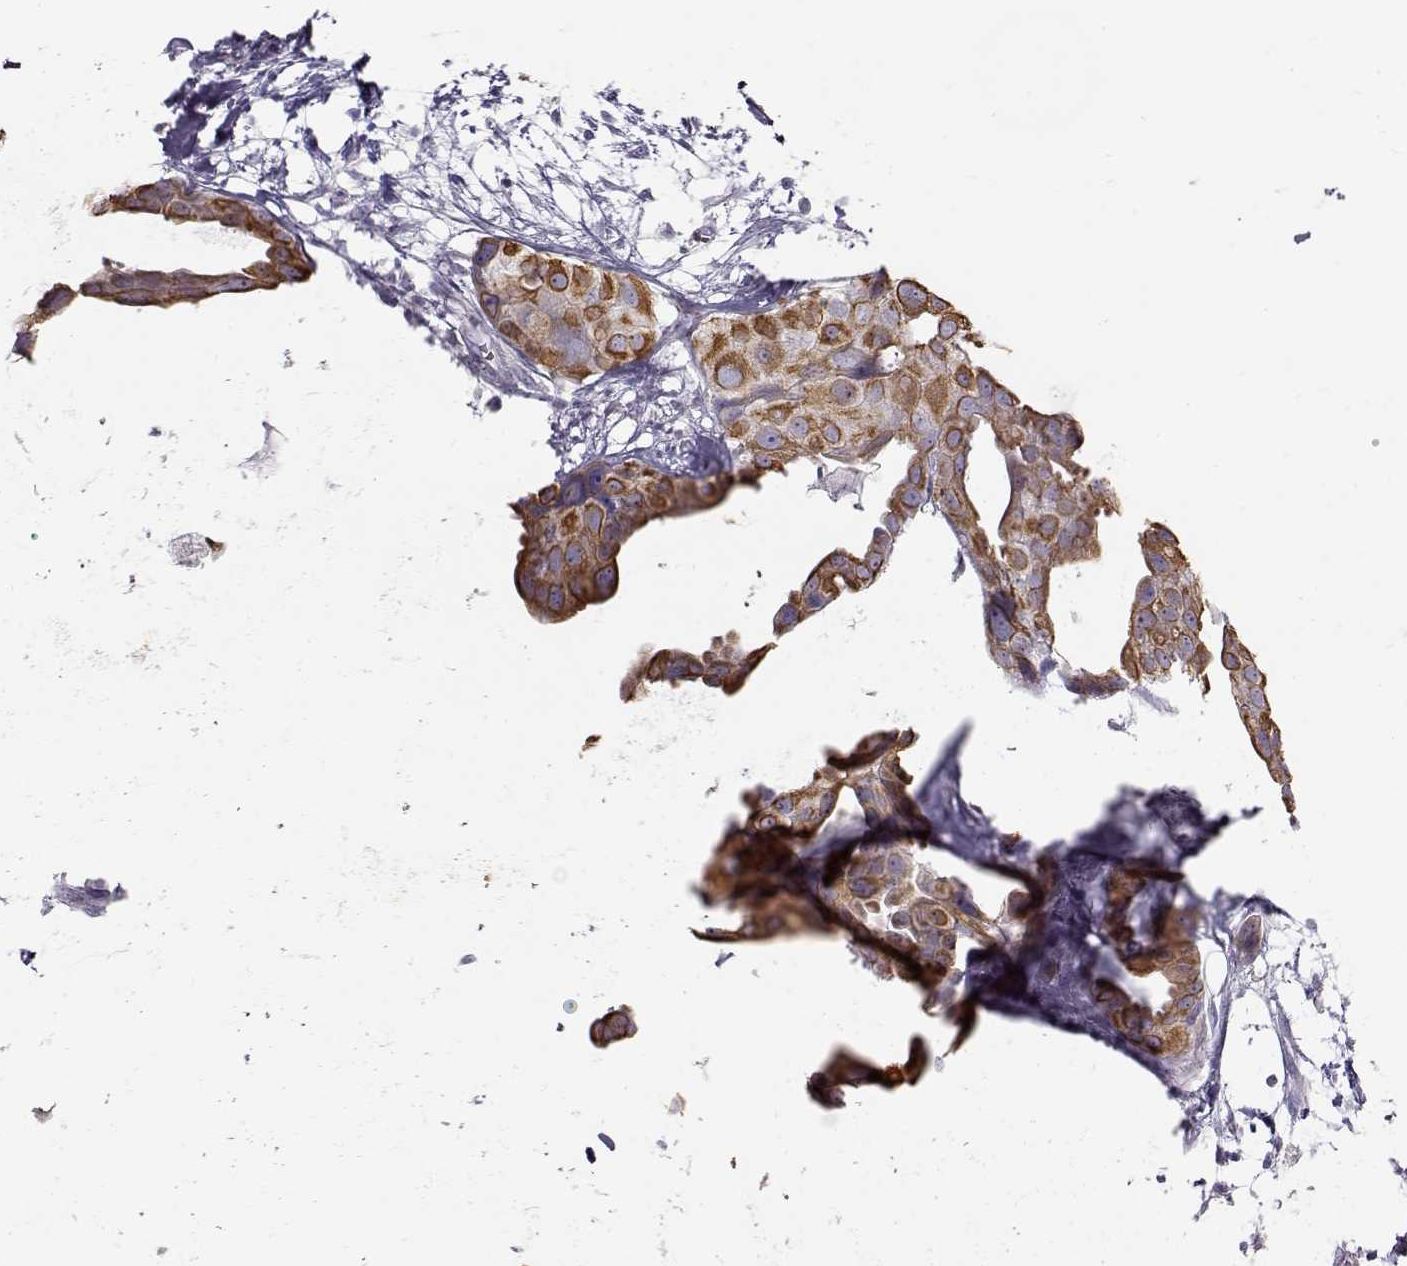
{"staining": {"intensity": "strong", "quantity": ">75%", "location": "cytoplasmic/membranous"}, "tissue": "breast cancer", "cell_type": "Tumor cells", "image_type": "cancer", "snomed": [{"axis": "morphology", "description": "Duct carcinoma"}, {"axis": "topography", "description": "Breast"}], "caption": "Protein staining of infiltrating ductal carcinoma (breast) tissue shows strong cytoplasmic/membranous staining in about >75% of tumor cells. (brown staining indicates protein expression, while blue staining denotes nuclei).", "gene": "S100B", "patient": {"sex": "female", "age": 38}}